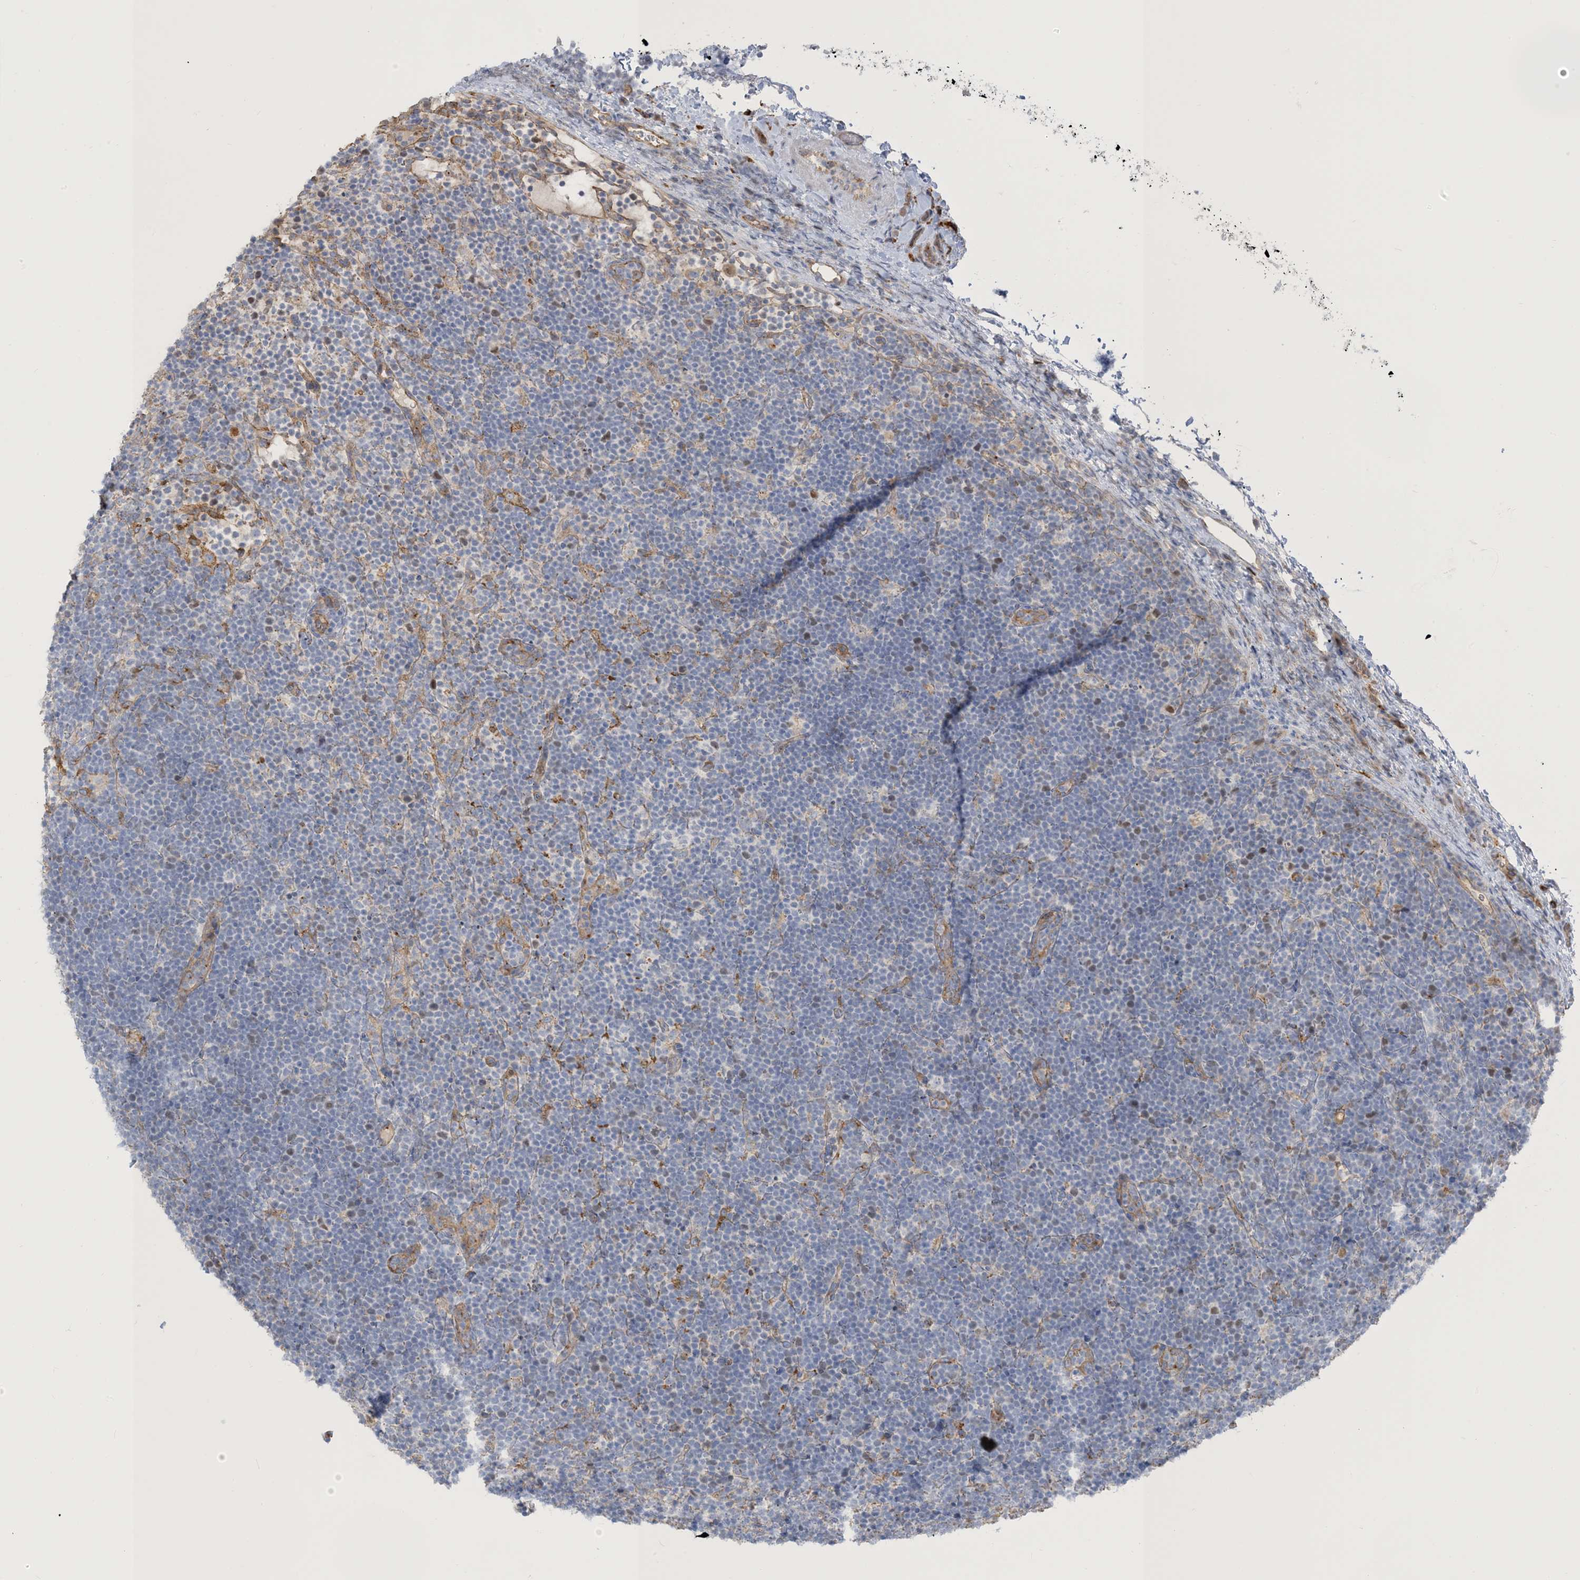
{"staining": {"intensity": "negative", "quantity": "none", "location": "none"}, "tissue": "lymphoma", "cell_type": "Tumor cells", "image_type": "cancer", "snomed": [{"axis": "morphology", "description": "Malignant lymphoma, non-Hodgkin's type, High grade"}, {"axis": "topography", "description": "Lymph node"}], "caption": "This is a micrograph of immunohistochemistry staining of malignant lymphoma, non-Hodgkin's type (high-grade), which shows no positivity in tumor cells. (Brightfield microscopy of DAB IHC at high magnification).", "gene": "PEAR1", "patient": {"sex": "male", "age": 13}}